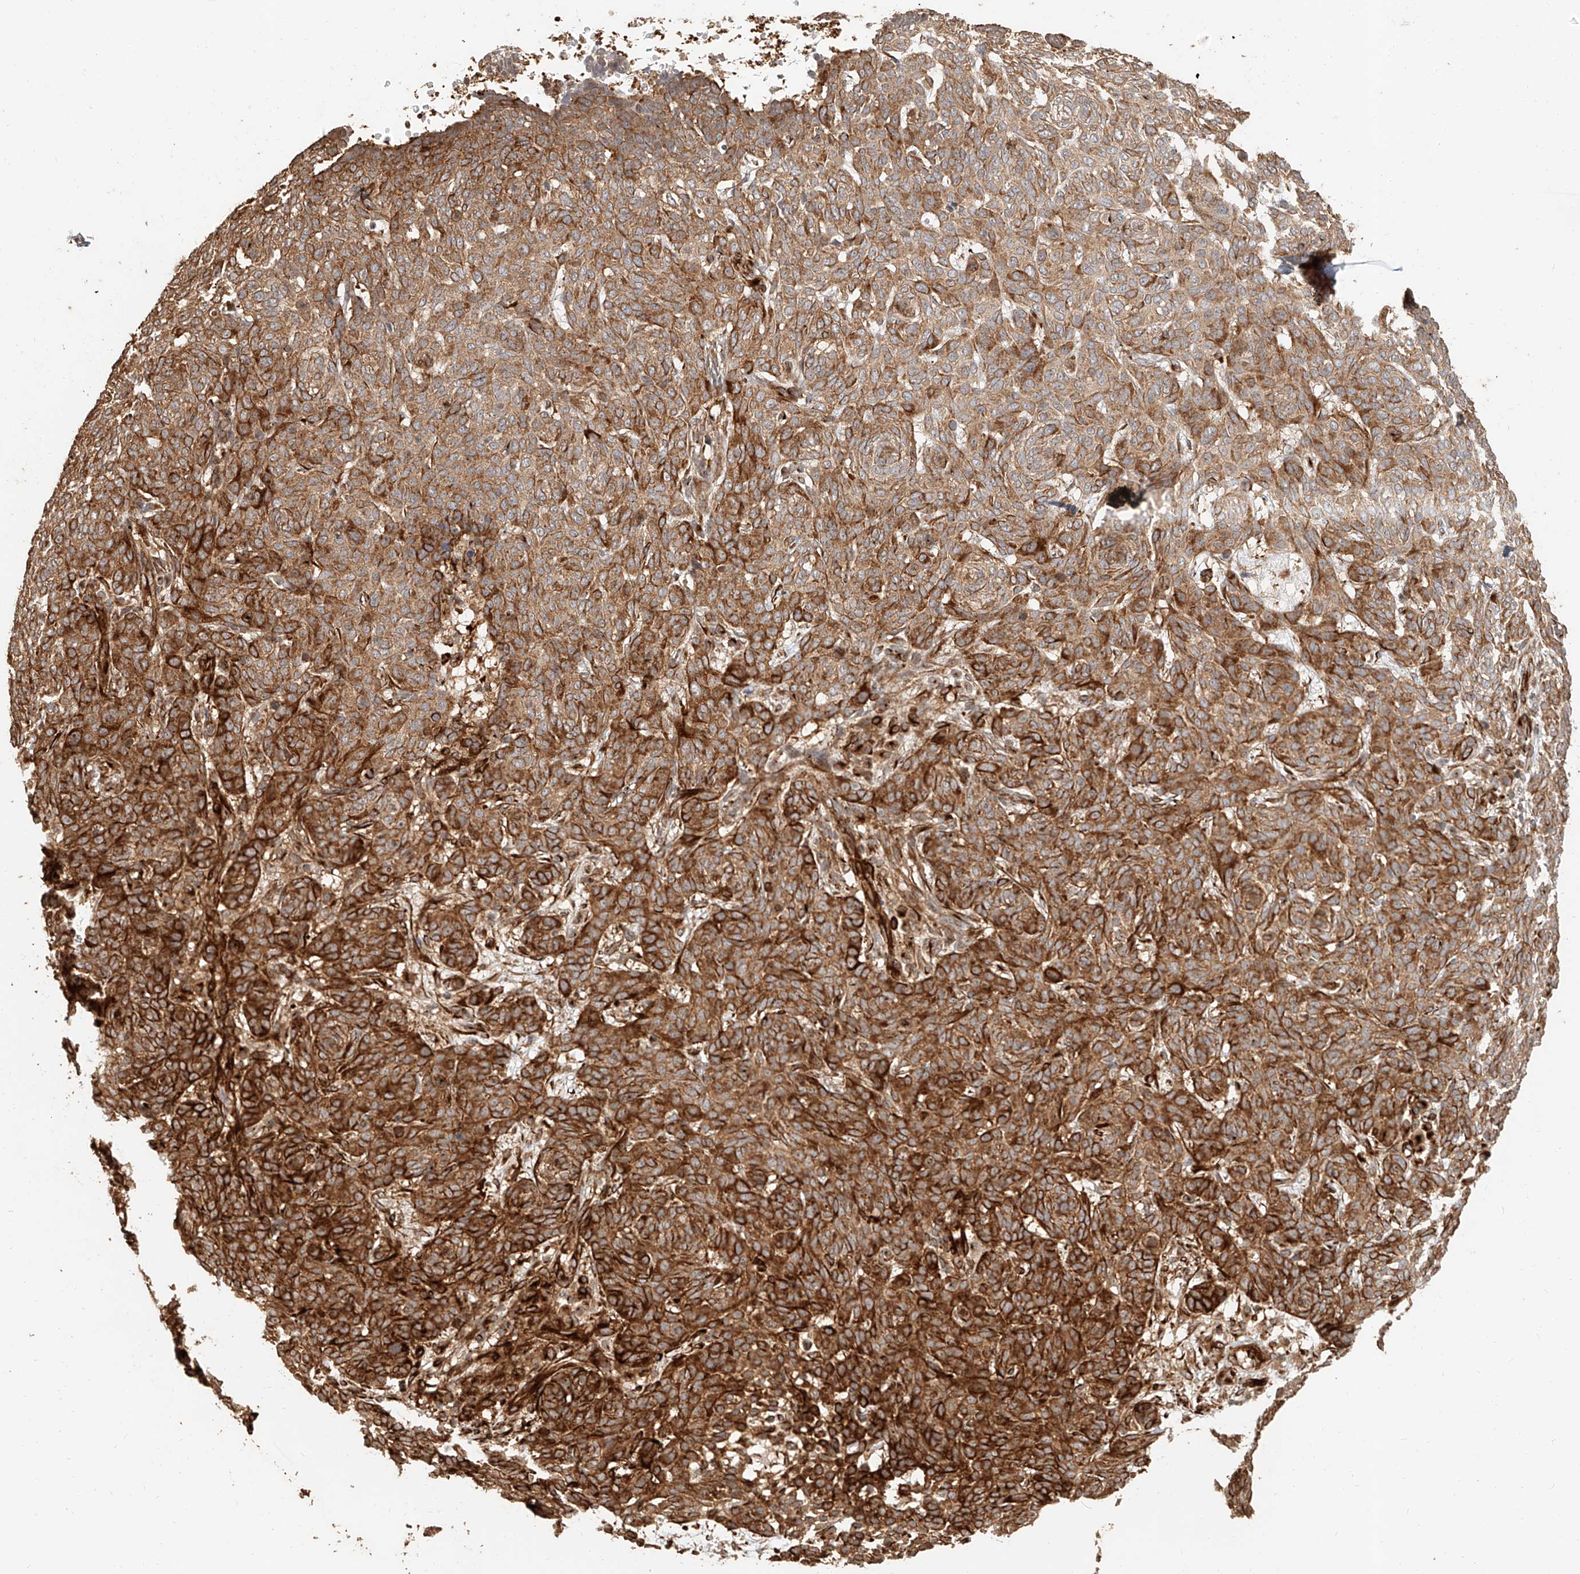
{"staining": {"intensity": "strong", "quantity": ">75%", "location": "cytoplasmic/membranous"}, "tissue": "skin cancer", "cell_type": "Tumor cells", "image_type": "cancer", "snomed": [{"axis": "morphology", "description": "Basal cell carcinoma"}, {"axis": "topography", "description": "Skin"}], "caption": "Protein analysis of skin basal cell carcinoma tissue shows strong cytoplasmic/membranous expression in about >75% of tumor cells. The staining was performed using DAB (3,3'-diaminobenzidine) to visualize the protein expression in brown, while the nuclei were stained in blue with hematoxylin (Magnification: 20x).", "gene": "NAP1L1", "patient": {"sex": "male", "age": 85}}